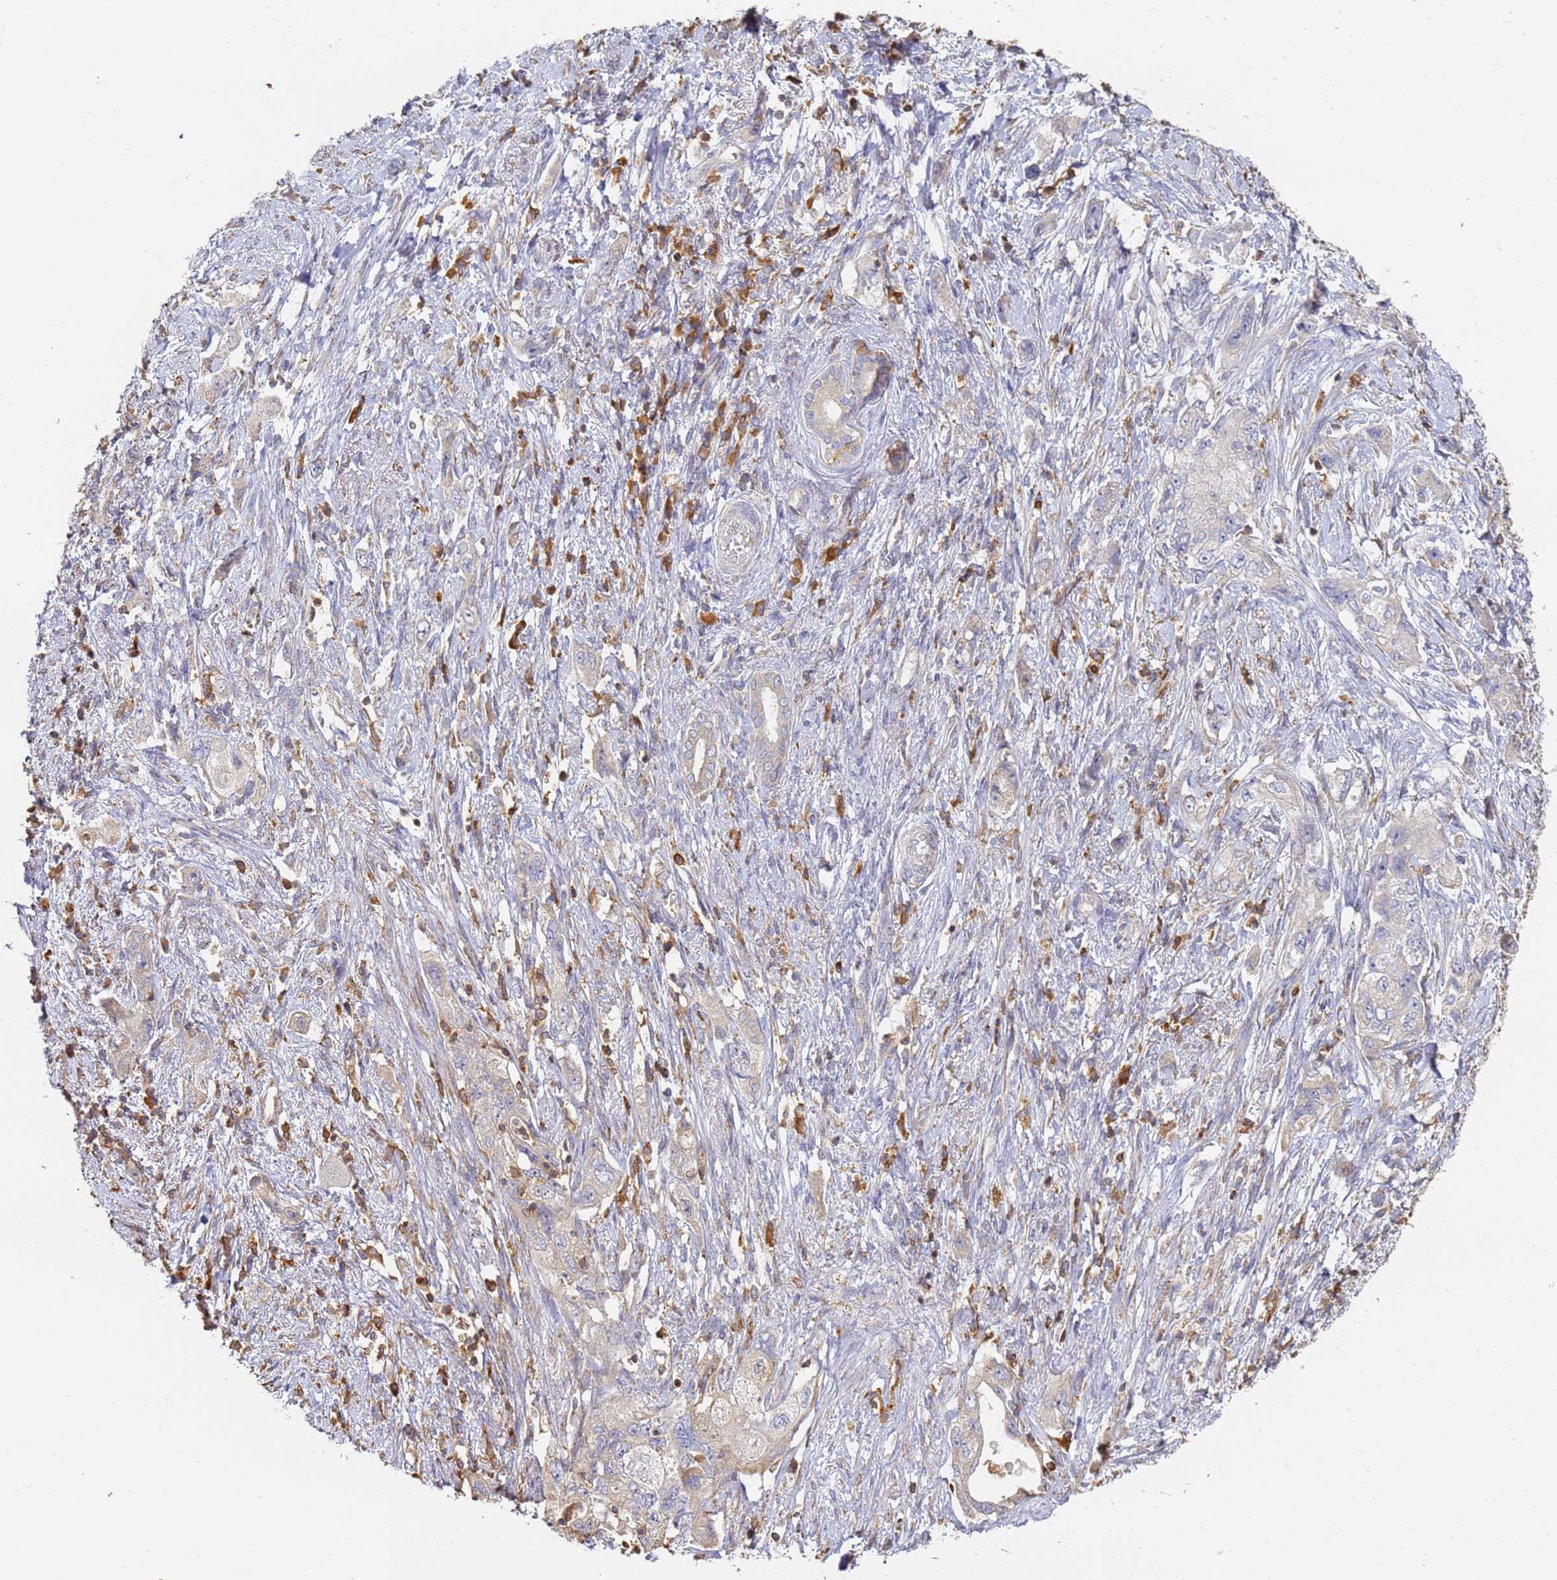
{"staining": {"intensity": "negative", "quantity": "none", "location": "none"}, "tissue": "pancreatic cancer", "cell_type": "Tumor cells", "image_type": "cancer", "snomed": [{"axis": "morphology", "description": "Adenocarcinoma, NOS"}, {"axis": "topography", "description": "Pancreas"}], "caption": "Protein analysis of pancreatic cancer exhibits no significant positivity in tumor cells. Brightfield microscopy of immunohistochemistry (IHC) stained with DAB (brown) and hematoxylin (blue), captured at high magnification.", "gene": "BIN2", "patient": {"sex": "female", "age": 73}}